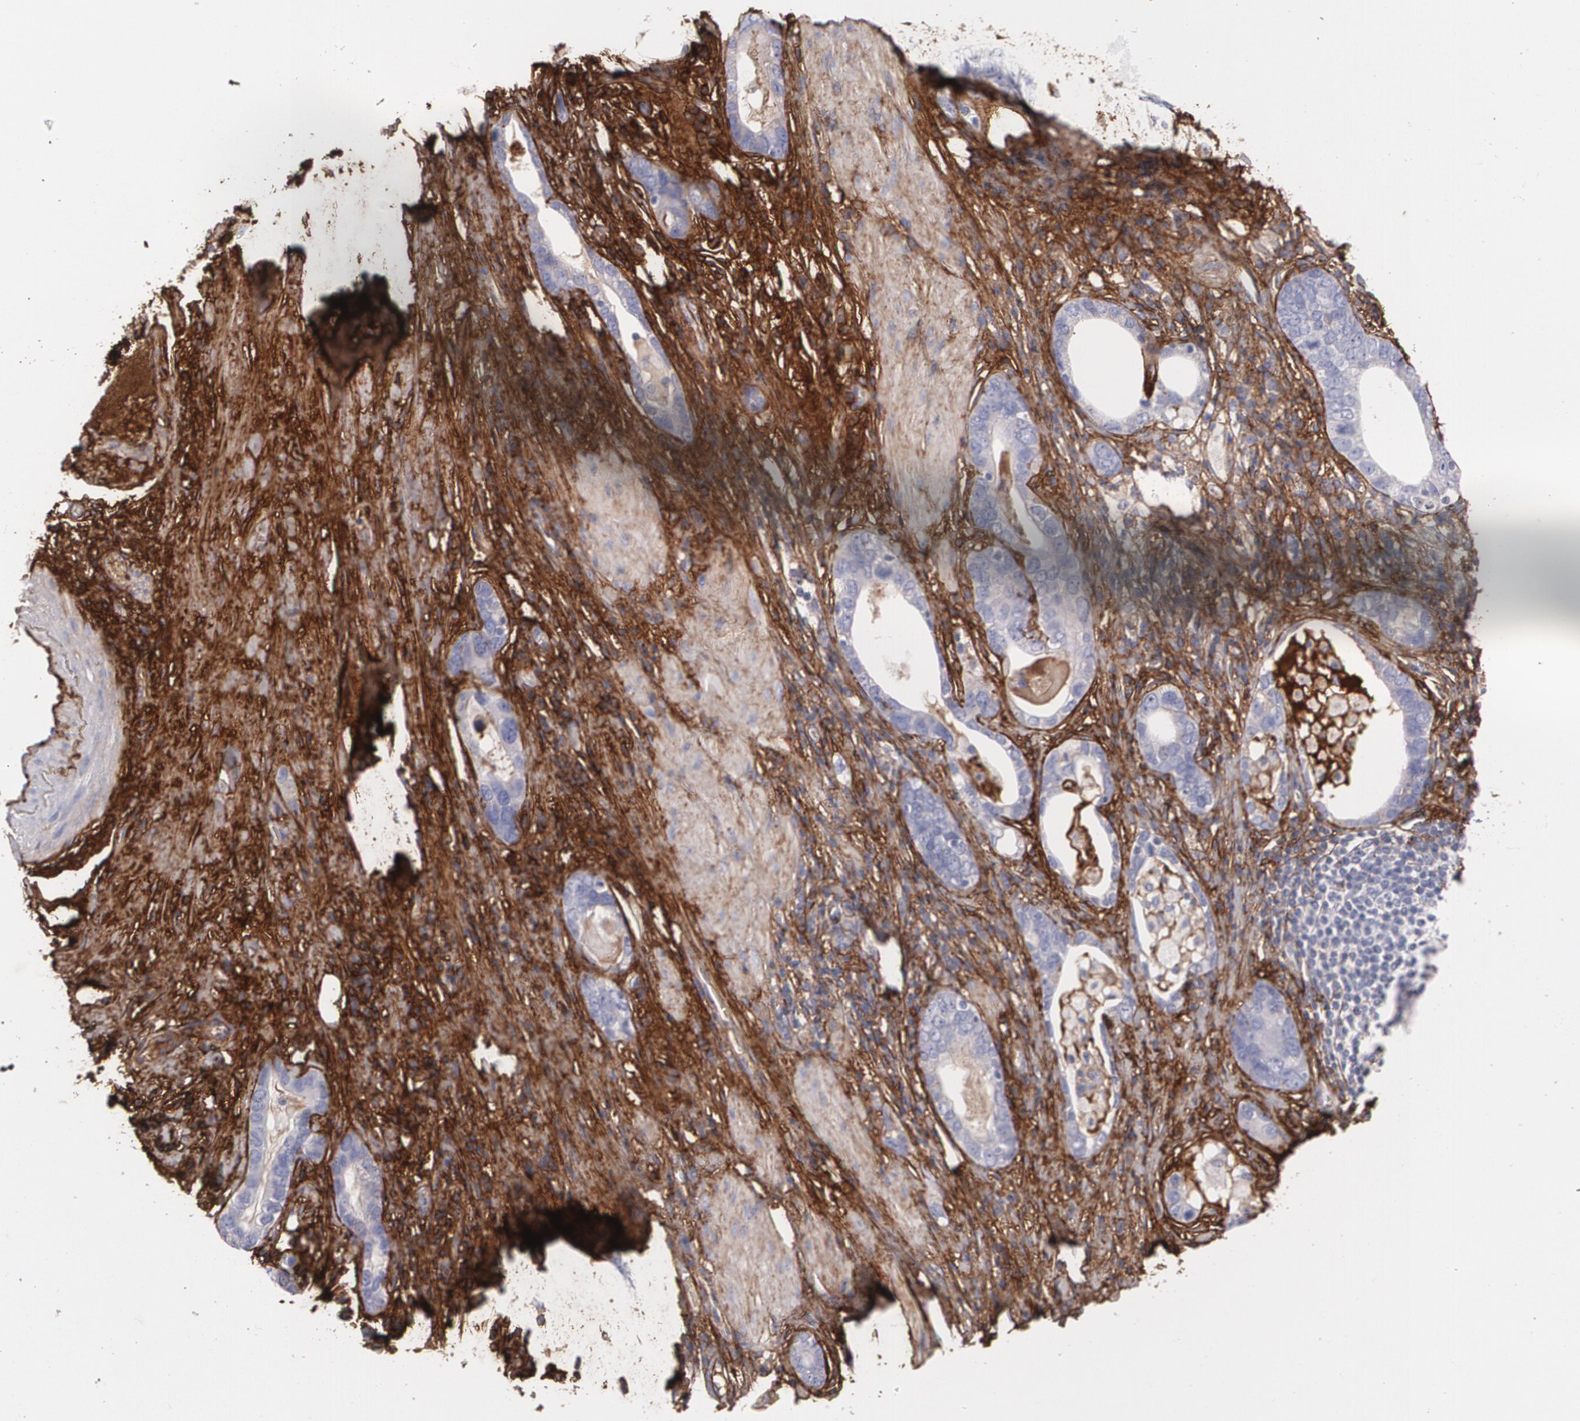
{"staining": {"intensity": "weak", "quantity": ">75%", "location": "cytoplasmic/membranous"}, "tissue": "stomach cancer", "cell_type": "Tumor cells", "image_type": "cancer", "snomed": [{"axis": "morphology", "description": "Adenocarcinoma, NOS"}, {"axis": "topography", "description": "Stomach, lower"}], "caption": "This is a photomicrograph of IHC staining of stomach adenocarcinoma, which shows weak expression in the cytoplasmic/membranous of tumor cells.", "gene": "FBLN1", "patient": {"sex": "female", "age": 93}}